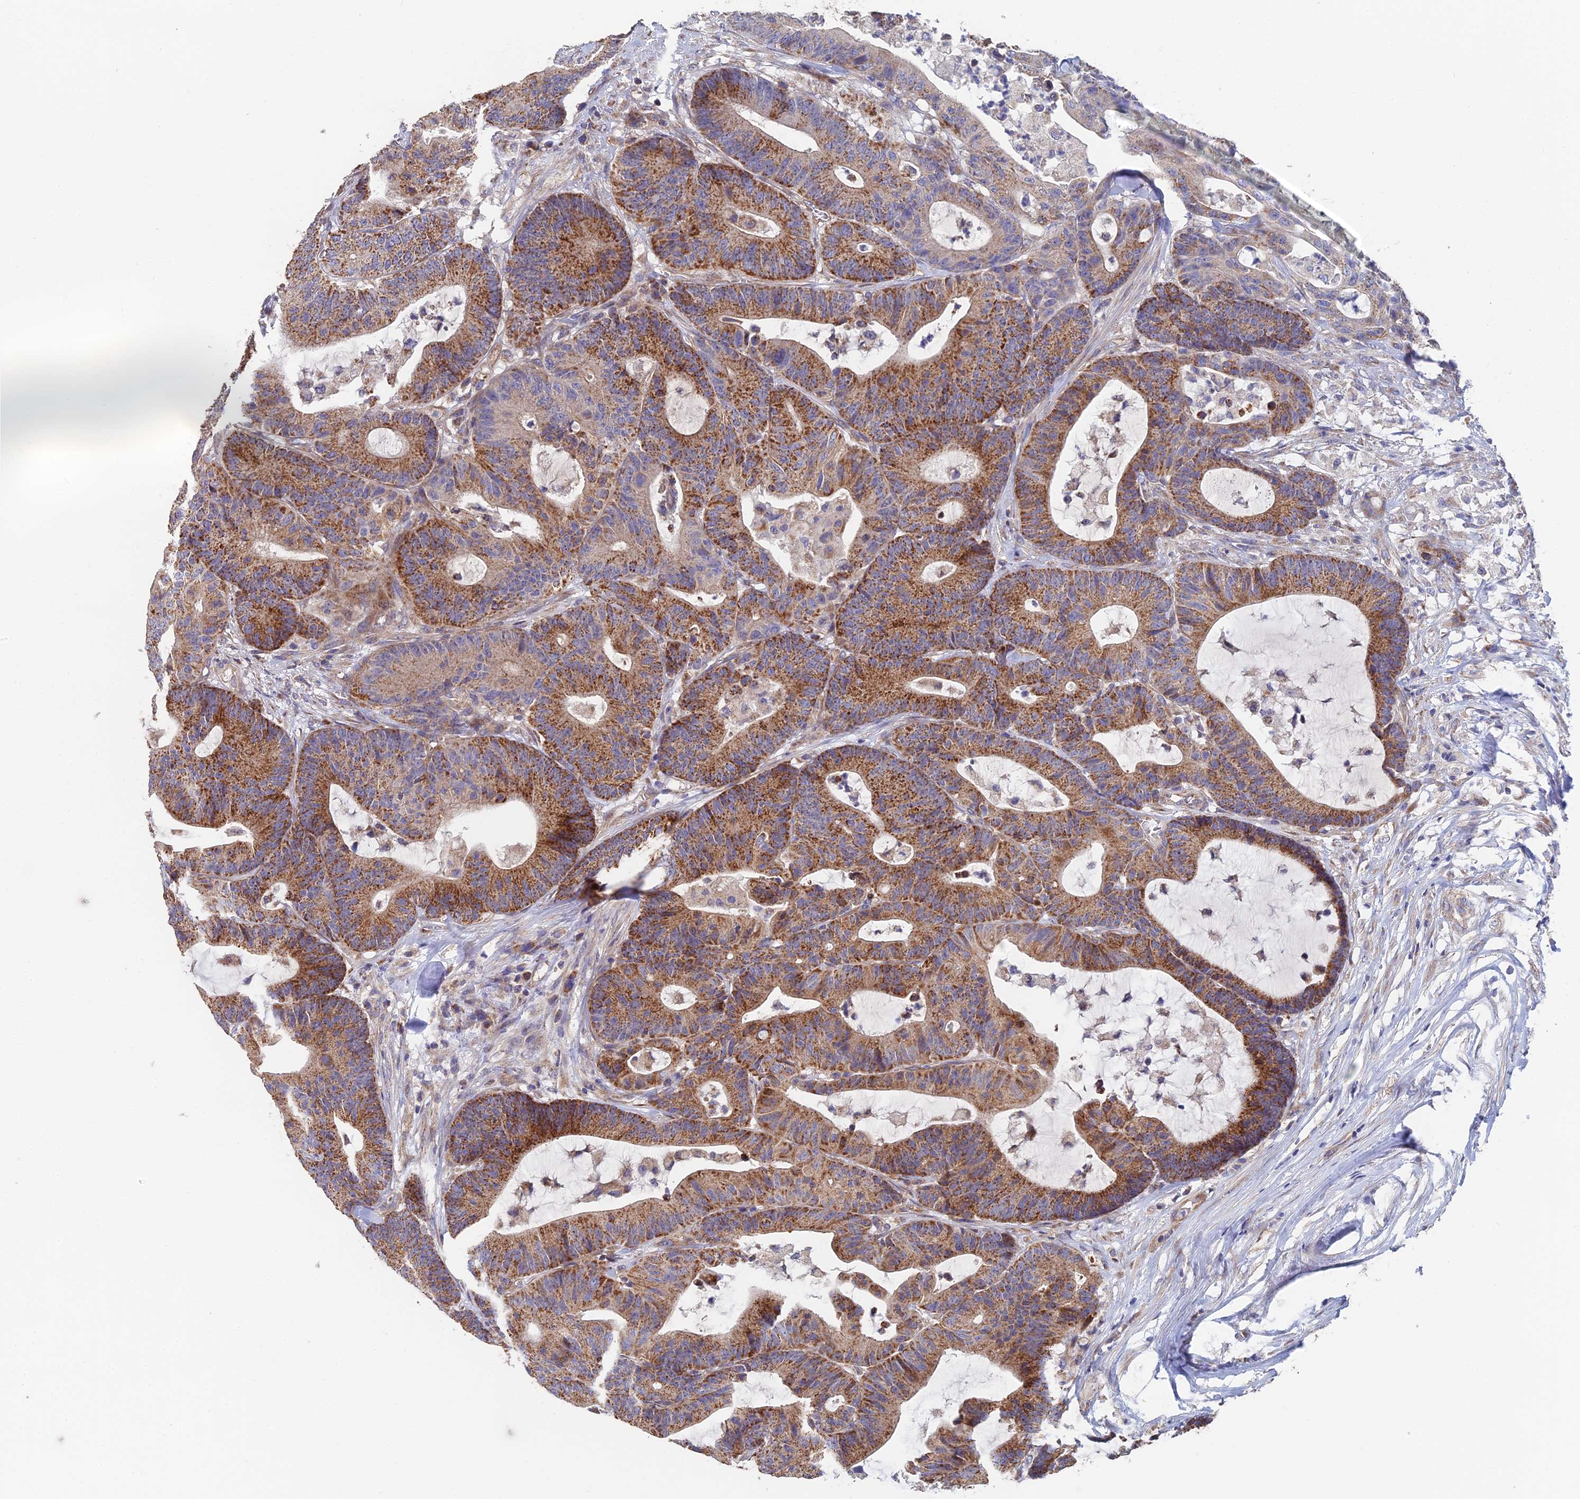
{"staining": {"intensity": "strong", "quantity": ">75%", "location": "cytoplasmic/membranous"}, "tissue": "colorectal cancer", "cell_type": "Tumor cells", "image_type": "cancer", "snomed": [{"axis": "morphology", "description": "Adenocarcinoma, NOS"}, {"axis": "topography", "description": "Colon"}], "caption": "IHC histopathology image of neoplastic tissue: colorectal cancer (adenocarcinoma) stained using immunohistochemistry (IHC) demonstrates high levels of strong protein expression localized specifically in the cytoplasmic/membranous of tumor cells, appearing as a cytoplasmic/membranous brown color.", "gene": "ECSIT", "patient": {"sex": "female", "age": 84}}